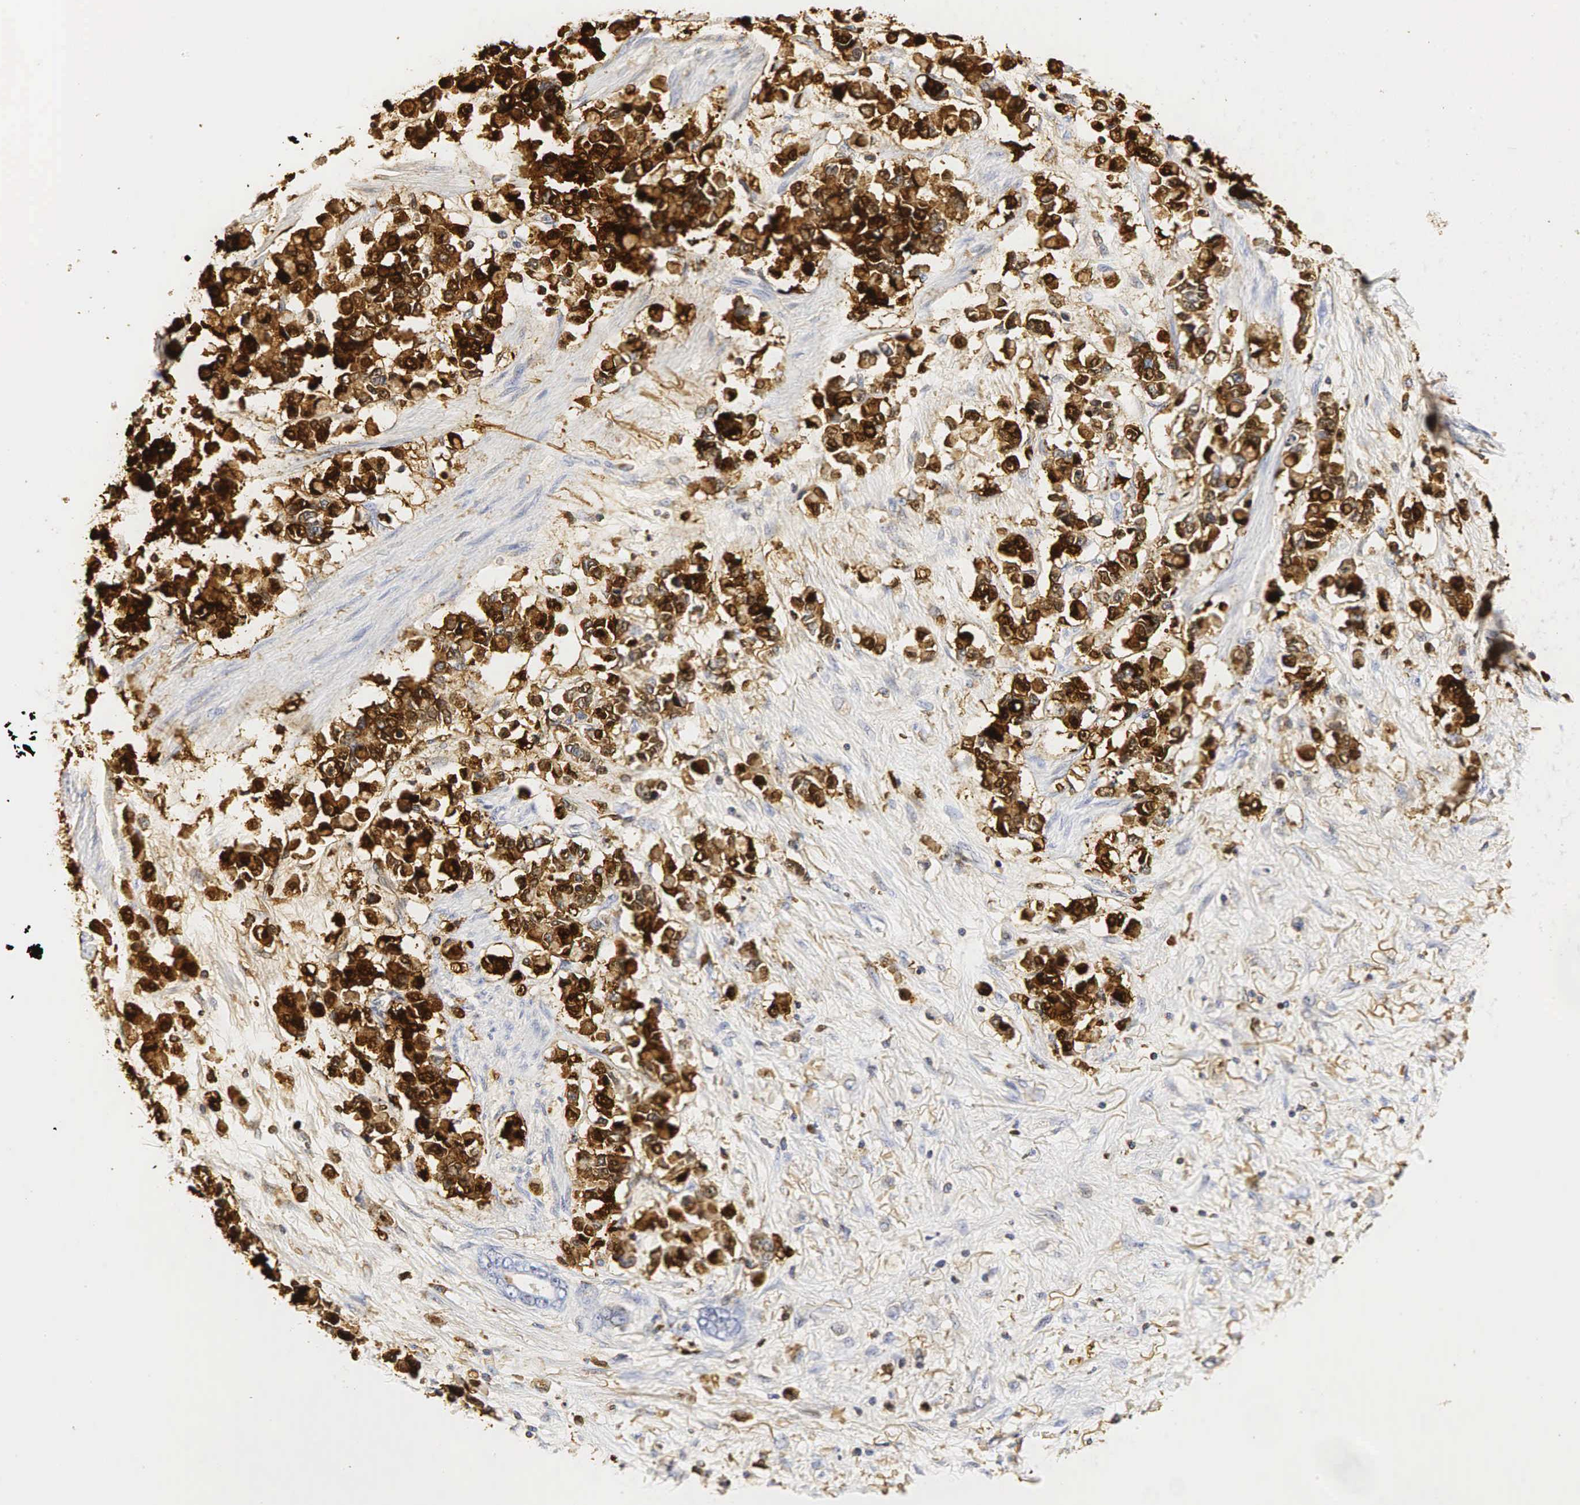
{"staining": {"intensity": "strong", "quantity": ">75%", "location": "cytoplasmic/membranous"}, "tissue": "stomach cancer", "cell_type": "Tumor cells", "image_type": "cancer", "snomed": [{"axis": "morphology", "description": "Adenocarcinoma, NOS"}, {"axis": "topography", "description": "Stomach"}], "caption": "Stomach cancer stained with DAB (3,3'-diaminobenzidine) IHC reveals high levels of strong cytoplasmic/membranous expression in approximately >75% of tumor cells. (brown staining indicates protein expression, while blue staining denotes nuclei).", "gene": "LYZ", "patient": {"sex": "male", "age": 78}}